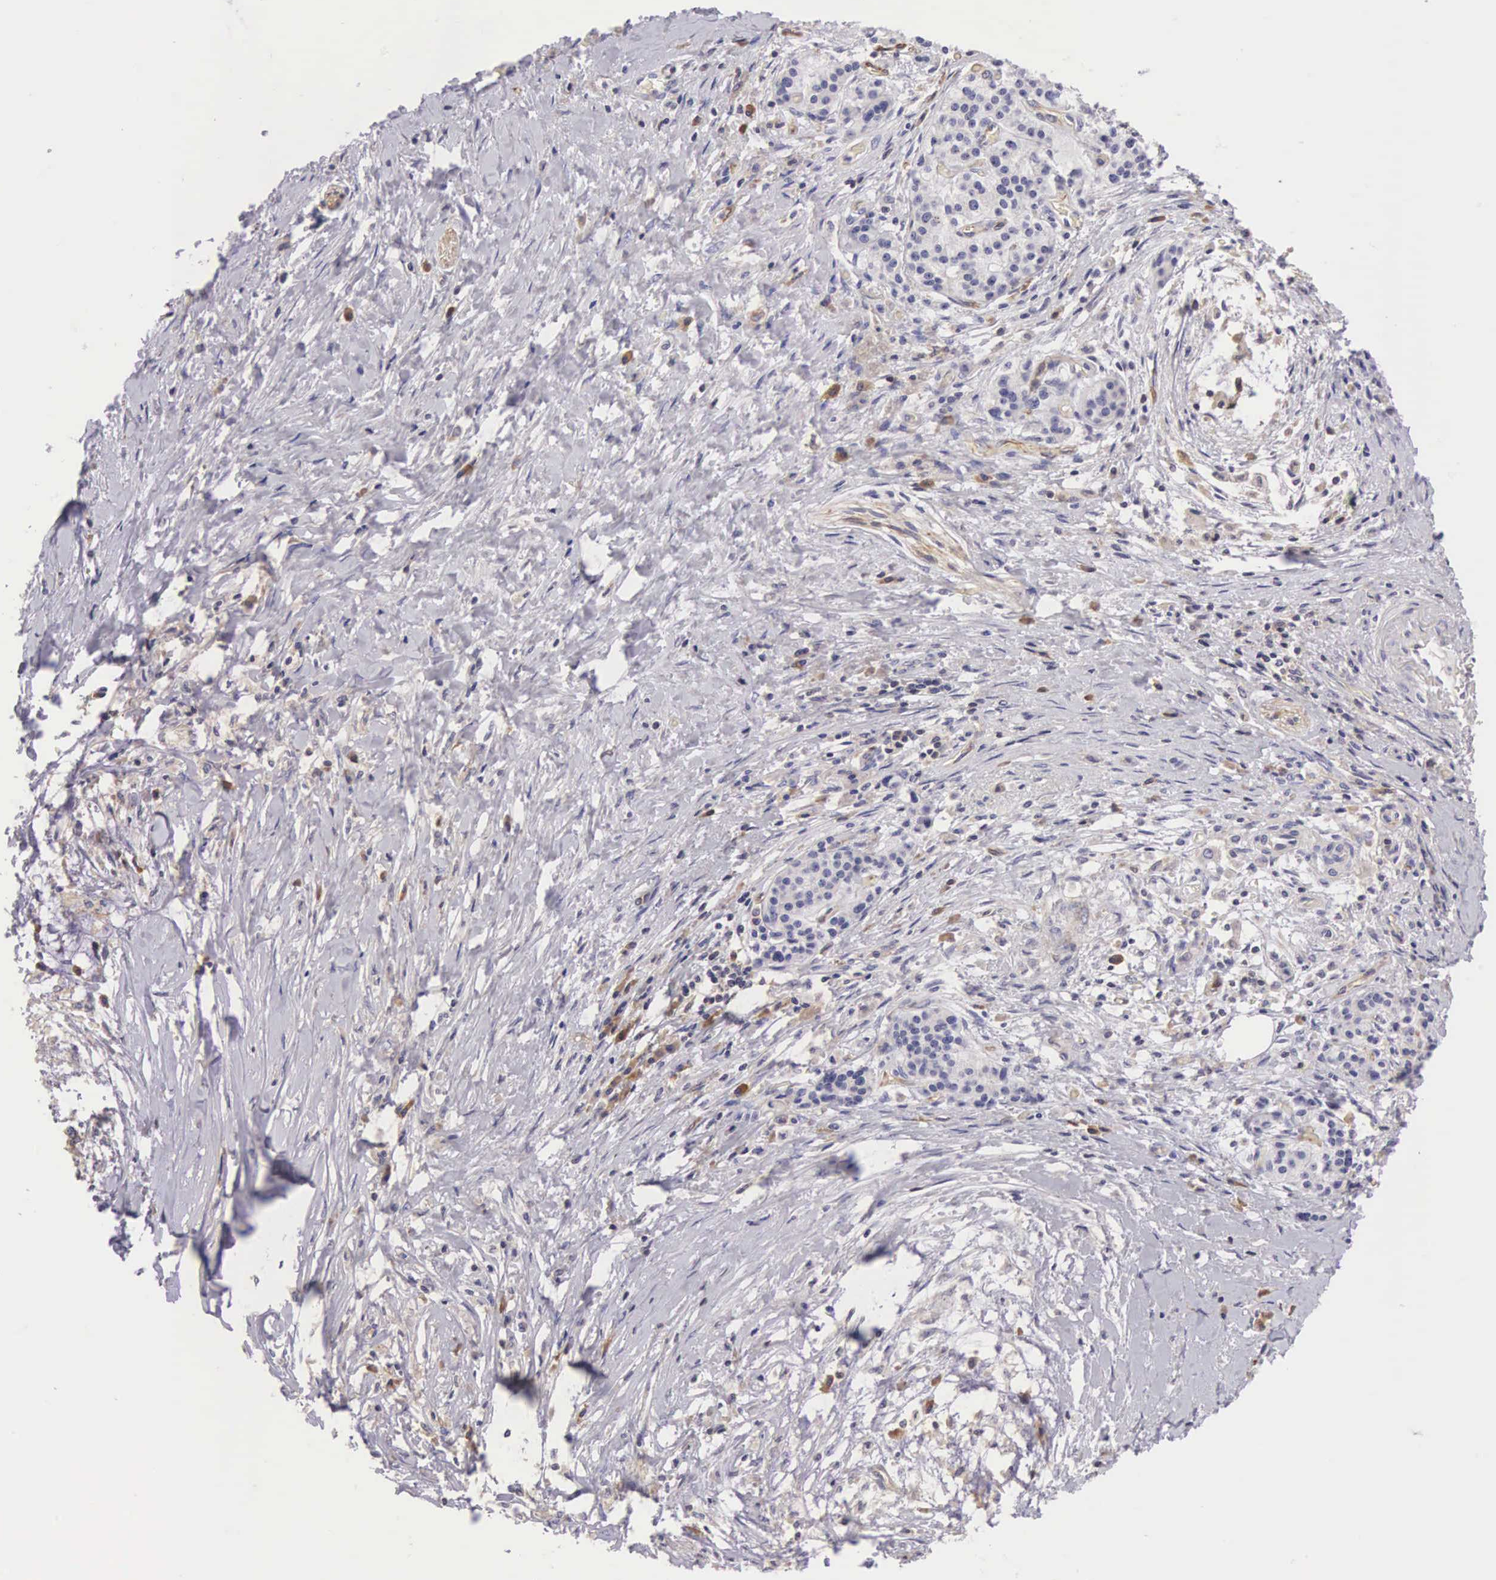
{"staining": {"intensity": "negative", "quantity": "none", "location": "none"}, "tissue": "pancreatic cancer", "cell_type": "Tumor cells", "image_type": "cancer", "snomed": [{"axis": "morphology", "description": "Adenocarcinoma, NOS"}, {"axis": "topography", "description": "Pancreas"}], "caption": "Photomicrograph shows no significant protein staining in tumor cells of pancreatic adenocarcinoma.", "gene": "OSBPL3", "patient": {"sex": "female", "age": 64}}